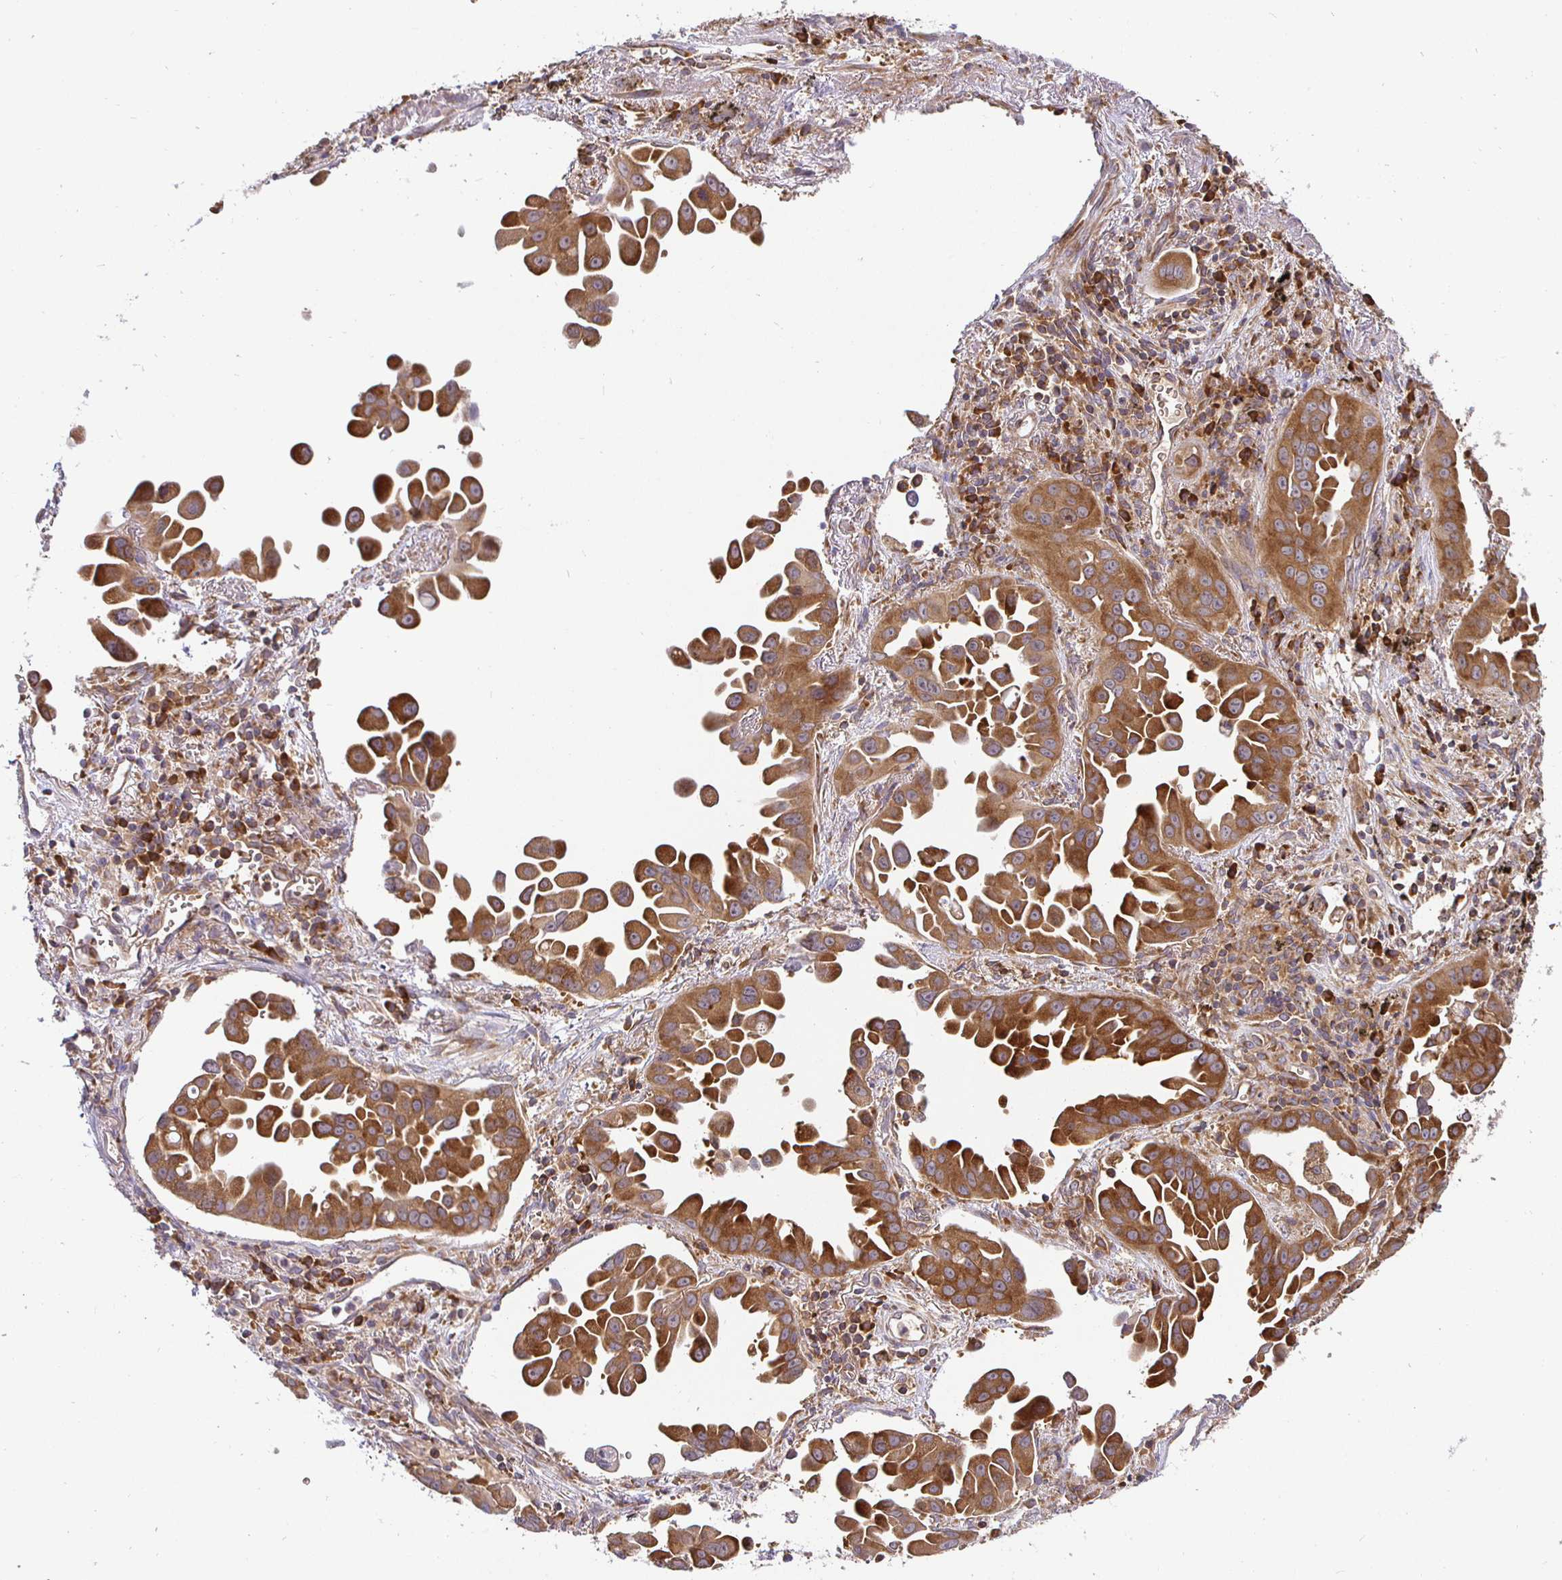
{"staining": {"intensity": "strong", "quantity": ">75%", "location": "cytoplasmic/membranous"}, "tissue": "lung cancer", "cell_type": "Tumor cells", "image_type": "cancer", "snomed": [{"axis": "morphology", "description": "Adenocarcinoma, NOS"}, {"axis": "topography", "description": "Lung"}], "caption": "Lung cancer stained with a brown dye demonstrates strong cytoplasmic/membranous positive staining in approximately >75% of tumor cells.", "gene": "IRAK1", "patient": {"sex": "male", "age": 68}}